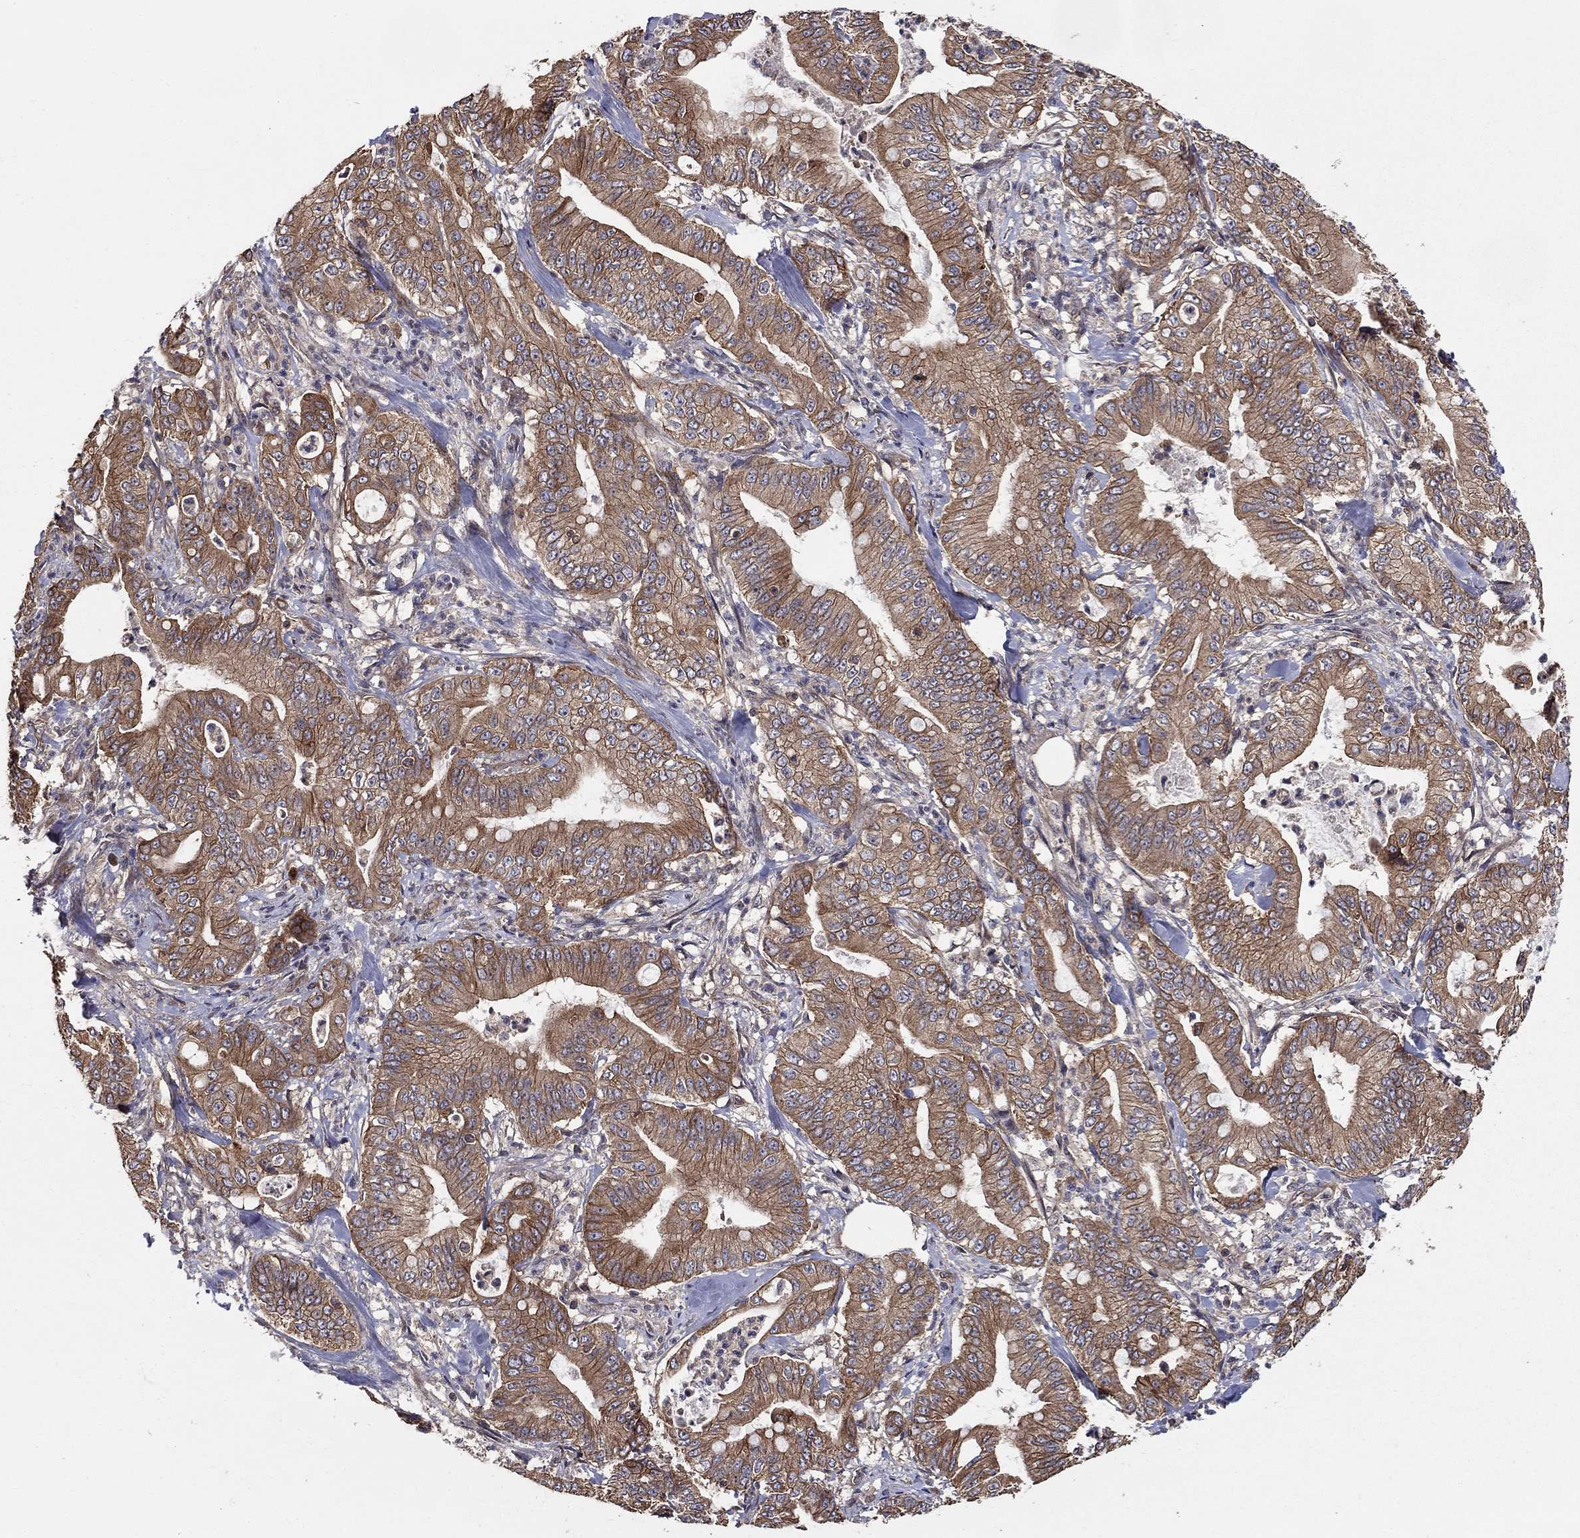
{"staining": {"intensity": "moderate", "quantity": ">75%", "location": "cytoplasmic/membranous"}, "tissue": "pancreatic cancer", "cell_type": "Tumor cells", "image_type": "cancer", "snomed": [{"axis": "morphology", "description": "Adenocarcinoma, NOS"}, {"axis": "topography", "description": "Pancreas"}], "caption": "IHC photomicrograph of neoplastic tissue: human pancreatic adenocarcinoma stained using immunohistochemistry reveals medium levels of moderate protein expression localized specifically in the cytoplasmic/membranous of tumor cells, appearing as a cytoplasmic/membranous brown color.", "gene": "BMERB1", "patient": {"sex": "male", "age": 71}}